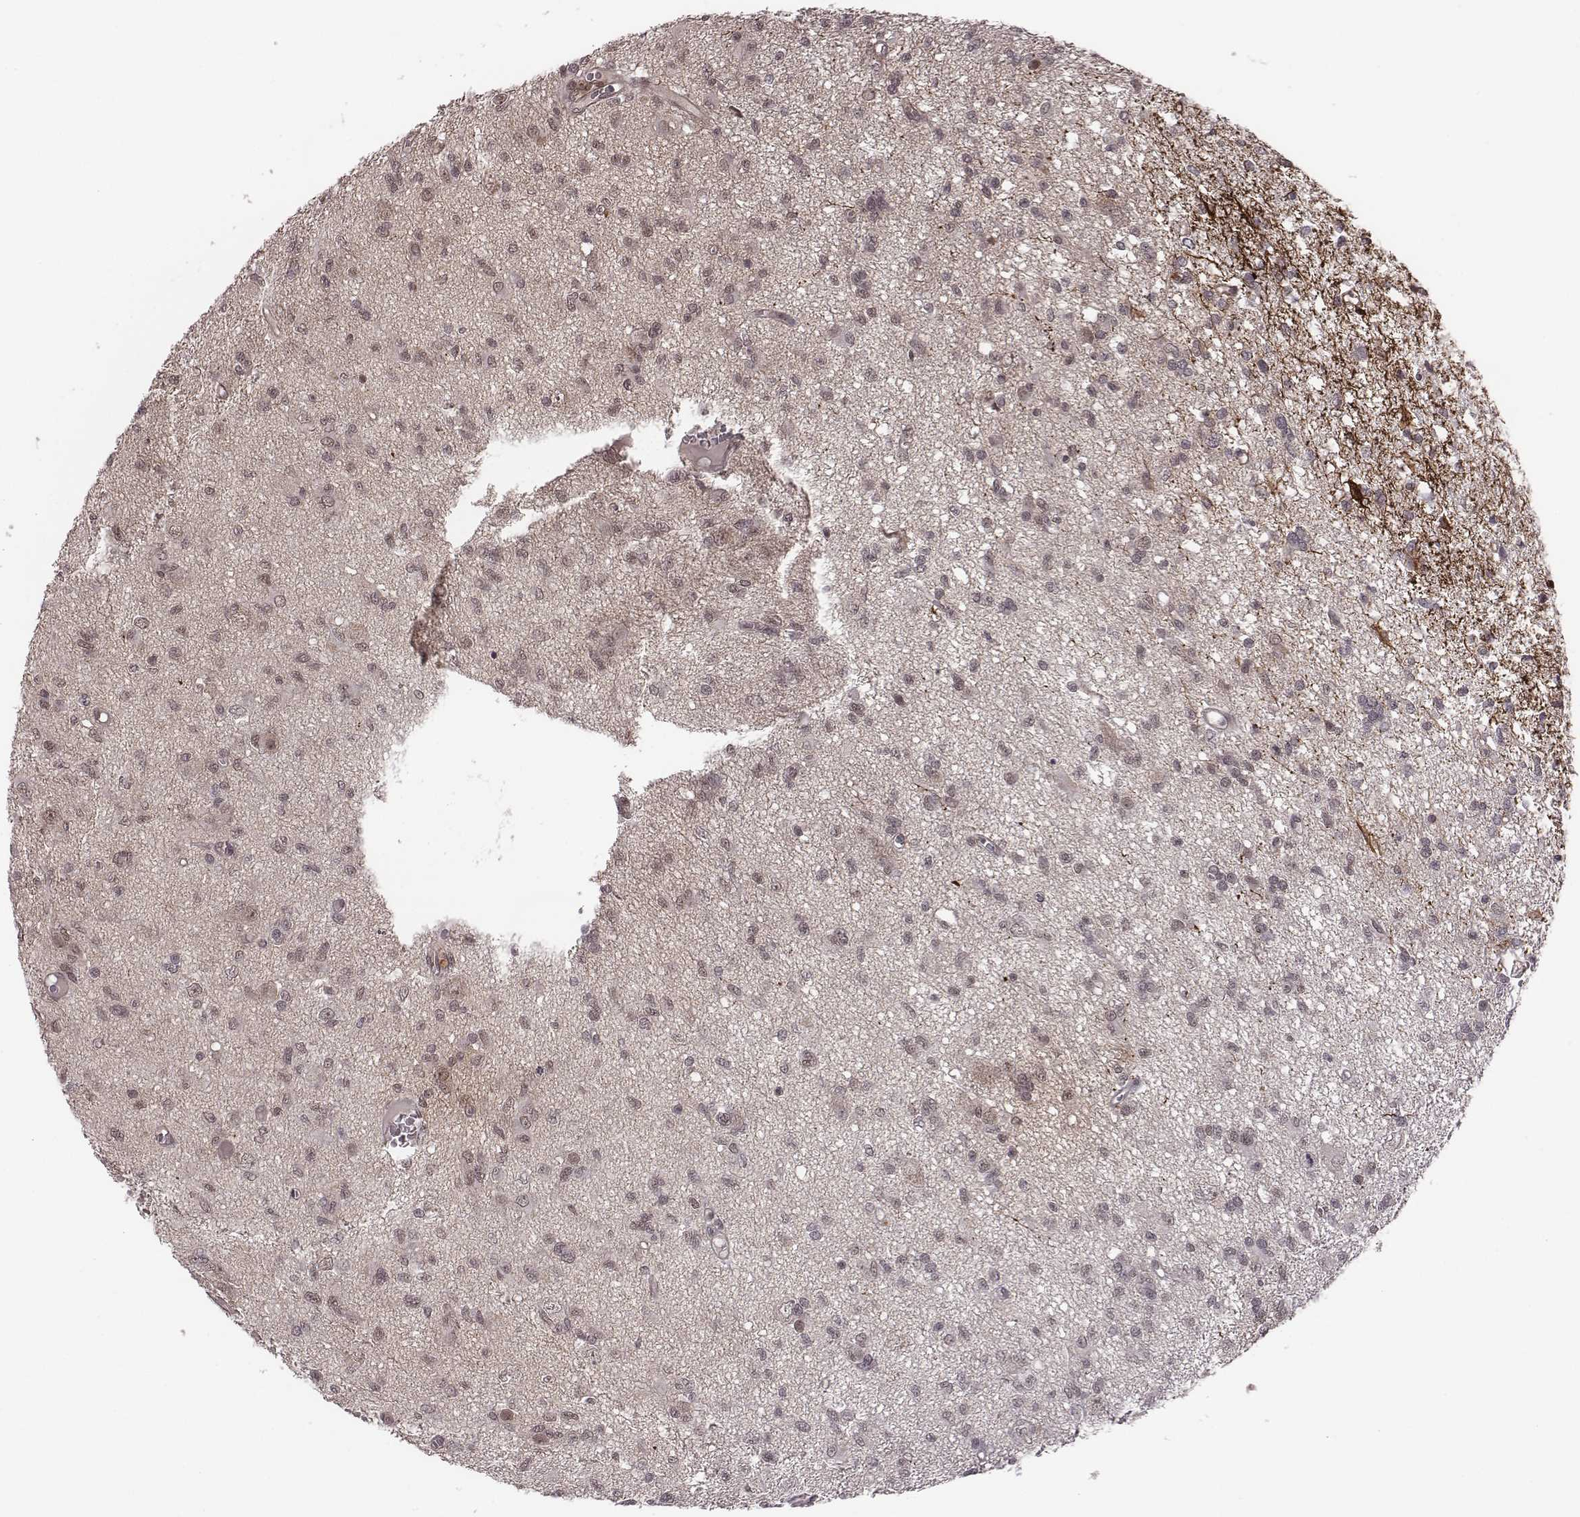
{"staining": {"intensity": "negative", "quantity": "none", "location": "none"}, "tissue": "glioma", "cell_type": "Tumor cells", "image_type": "cancer", "snomed": [{"axis": "morphology", "description": "Glioma, malignant, Low grade"}, {"axis": "topography", "description": "Brain"}], "caption": "The histopathology image shows no staining of tumor cells in low-grade glioma (malignant).", "gene": "RPL3", "patient": {"sex": "male", "age": 64}}